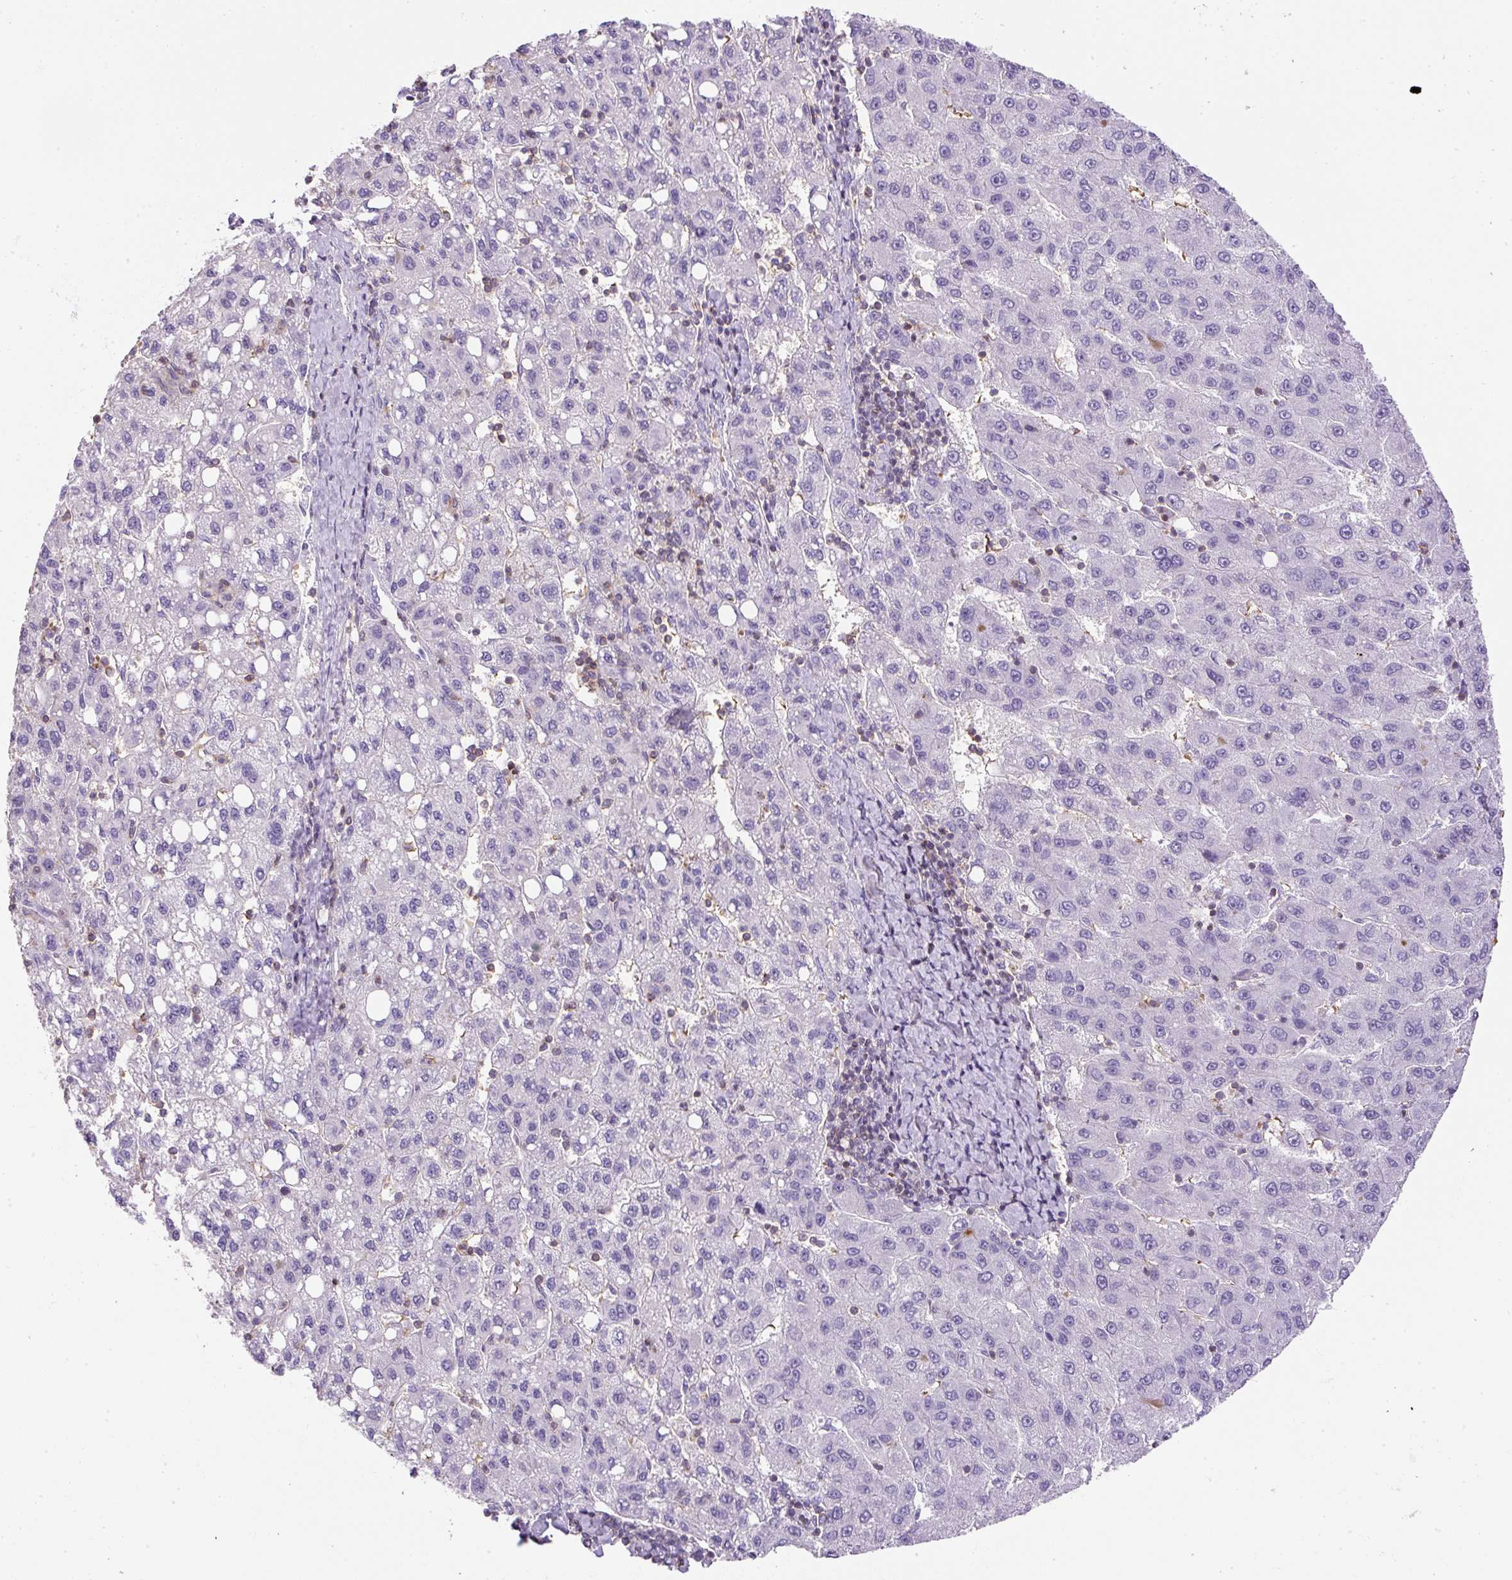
{"staining": {"intensity": "negative", "quantity": "none", "location": "none"}, "tissue": "liver cancer", "cell_type": "Tumor cells", "image_type": "cancer", "snomed": [{"axis": "morphology", "description": "Carcinoma, Hepatocellular, NOS"}, {"axis": "topography", "description": "Liver"}], "caption": "Immunohistochemistry (IHC) of human liver cancer exhibits no staining in tumor cells. The staining was performed using DAB to visualize the protein expression in brown, while the nuclei were stained in blue with hematoxylin (Magnification: 20x).", "gene": "FAM228B", "patient": {"sex": "female", "age": 82}}